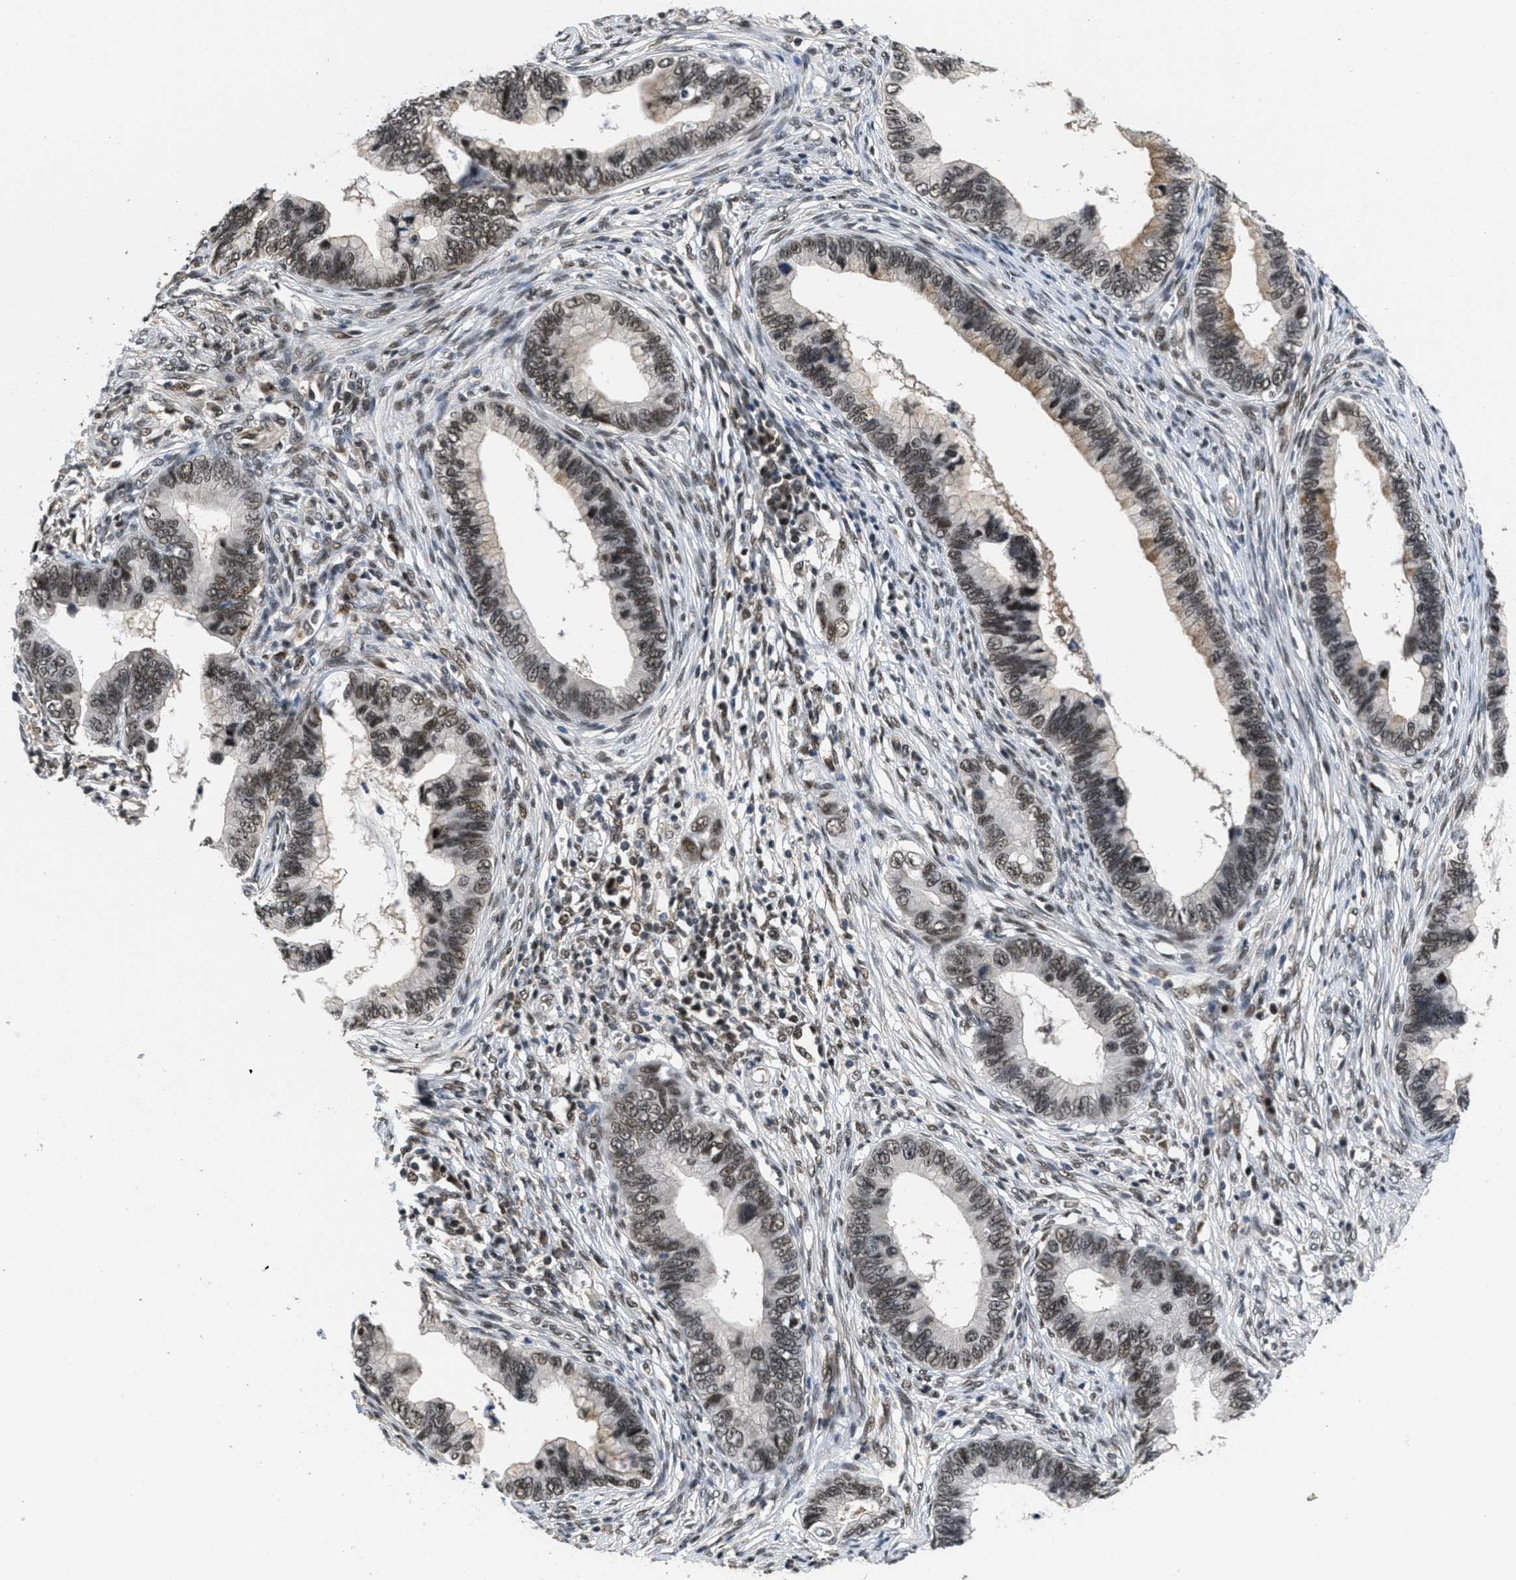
{"staining": {"intensity": "moderate", "quantity": ">75%", "location": "cytoplasmic/membranous,nuclear"}, "tissue": "cervical cancer", "cell_type": "Tumor cells", "image_type": "cancer", "snomed": [{"axis": "morphology", "description": "Adenocarcinoma, NOS"}, {"axis": "topography", "description": "Cervix"}], "caption": "Immunohistochemical staining of cervical cancer shows moderate cytoplasmic/membranous and nuclear protein staining in approximately >75% of tumor cells.", "gene": "CUL4B", "patient": {"sex": "female", "age": 44}}